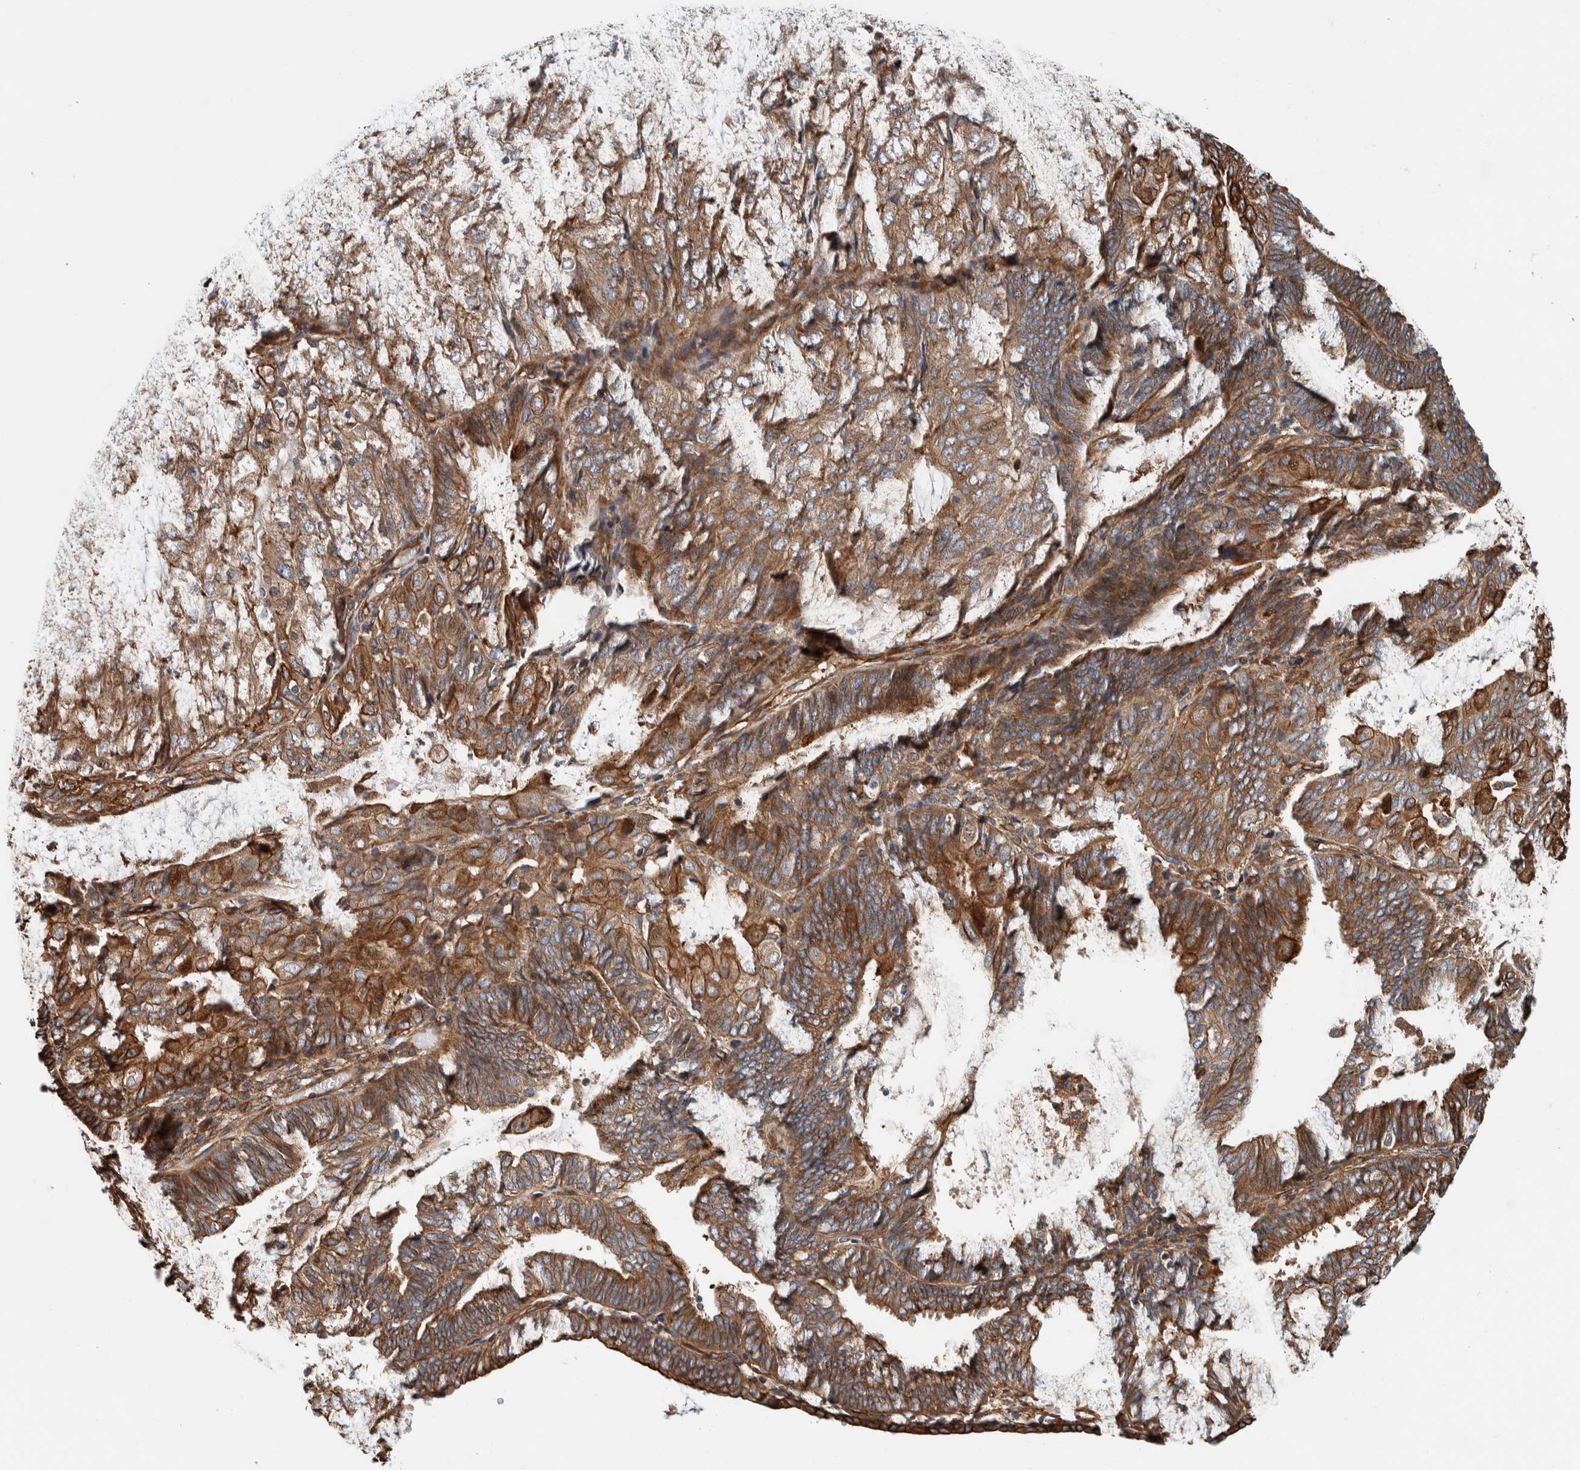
{"staining": {"intensity": "moderate", "quantity": ">75%", "location": "cytoplasmic/membranous"}, "tissue": "endometrial cancer", "cell_type": "Tumor cells", "image_type": "cancer", "snomed": [{"axis": "morphology", "description": "Adenocarcinoma, NOS"}, {"axis": "topography", "description": "Endometrium"}], "caption": "Immunohistochemical staining of endometrial cancer (adenocarcinoma) shows medium levels of moderate cytoplasmic/membranous positivity in approximately >75% of tumor cells.", "gene": "PKD1L1", "patient": {"sex": "female", "age": 81}}